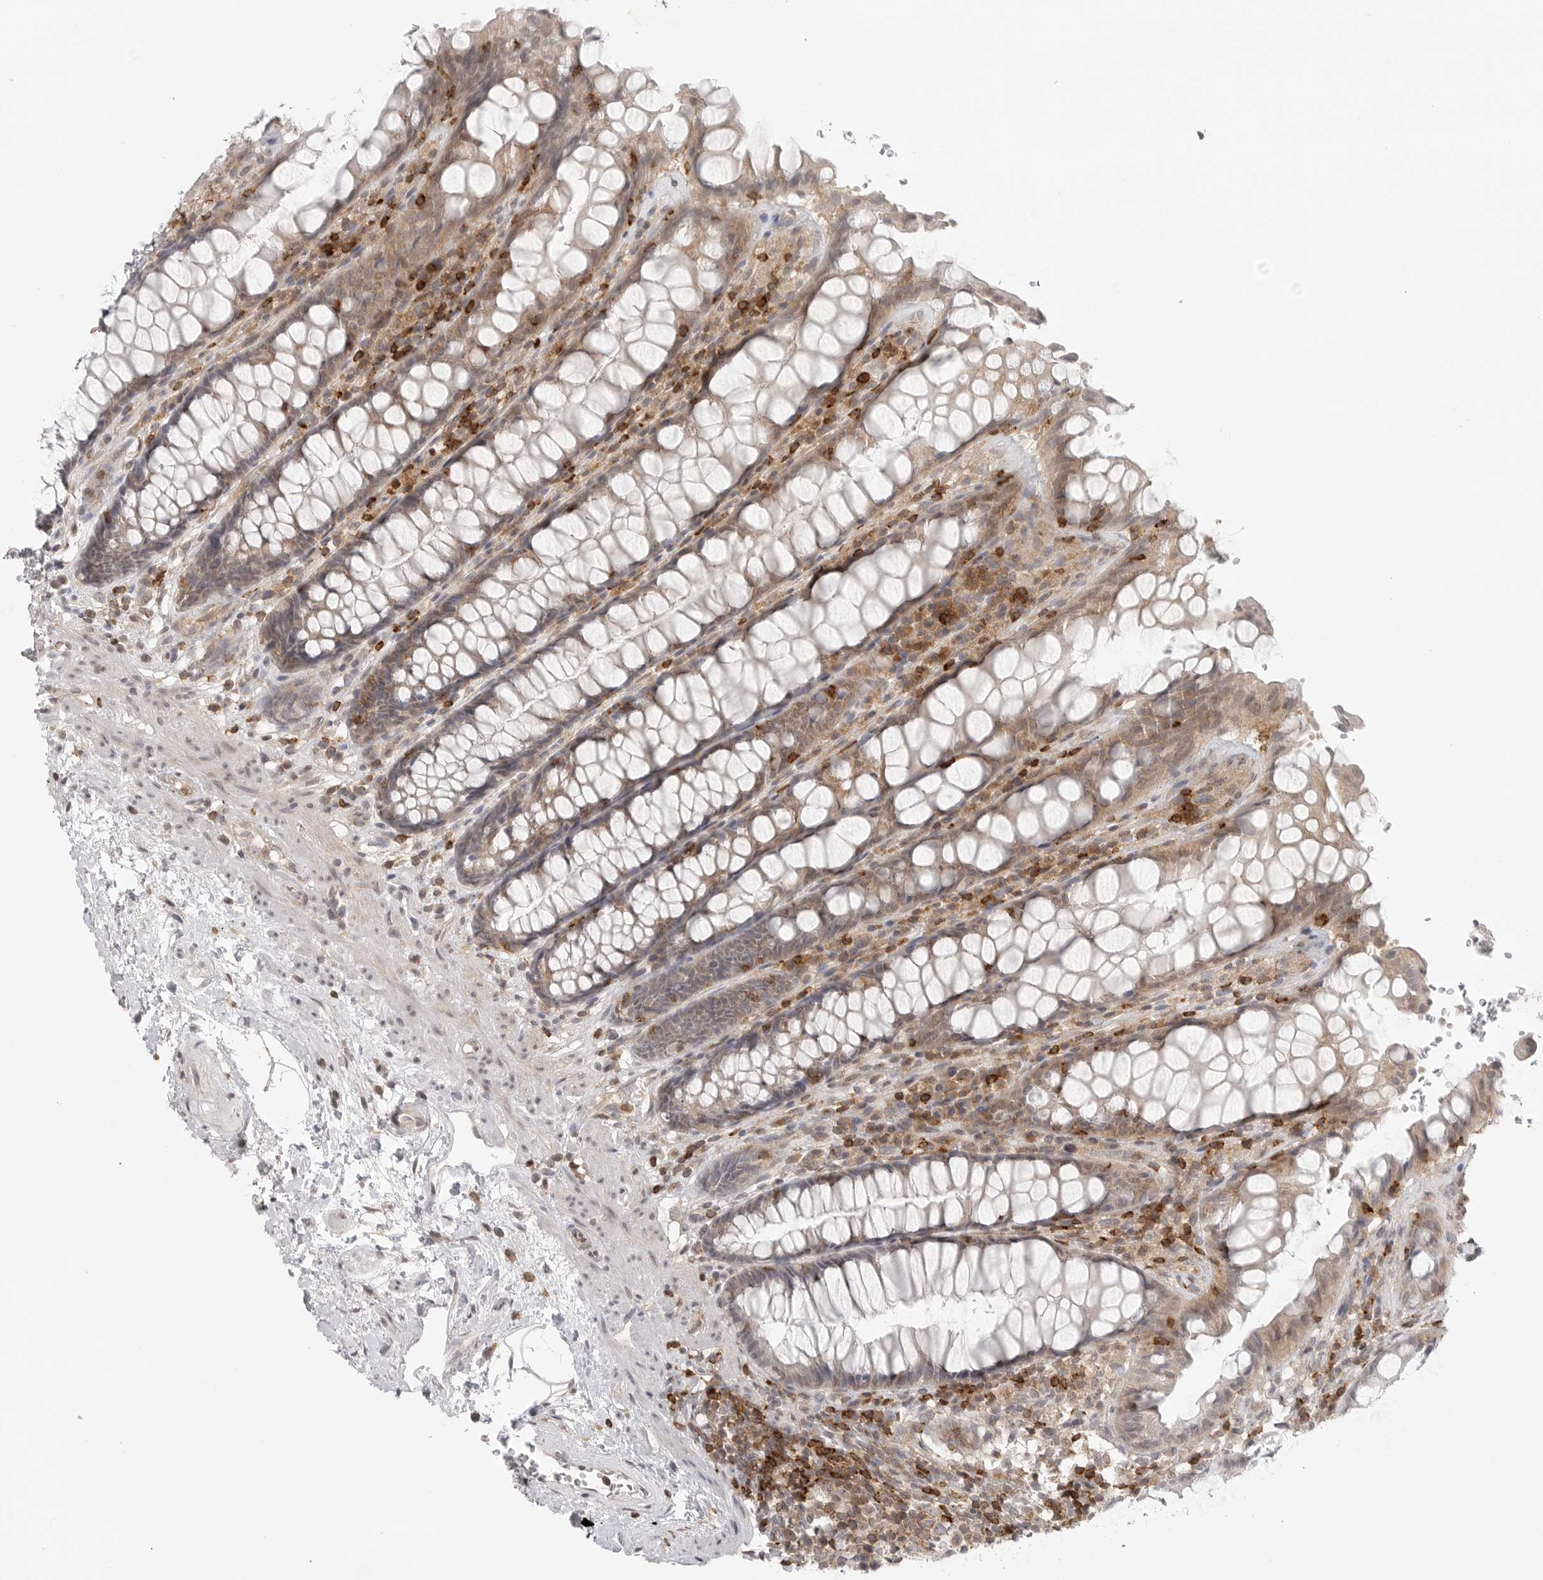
{"staining": {"intensity": "weak", "quantity": "25%-75%", "location": "cytoplasmic/membranous"}, "tissue": "rectum", "cell_type": "Glandular cells", "image_type": "normal", "snomed": [{"axis": "morphology", "description": "Normal tissue, NOS"}, {"axis": "topography", "description": "Rectum"}], "caption": "A brown stain shows weak cytoplasmic/membranous positivity of a protein in glandular cells of unremarkable rectum. Using DAB (brown) and hematoxylin (blue) stains, captured at high magnification using brightfield microscopy.", "gene": "SH3KBP1", "patient": {"sex": "male", "age": 64}}